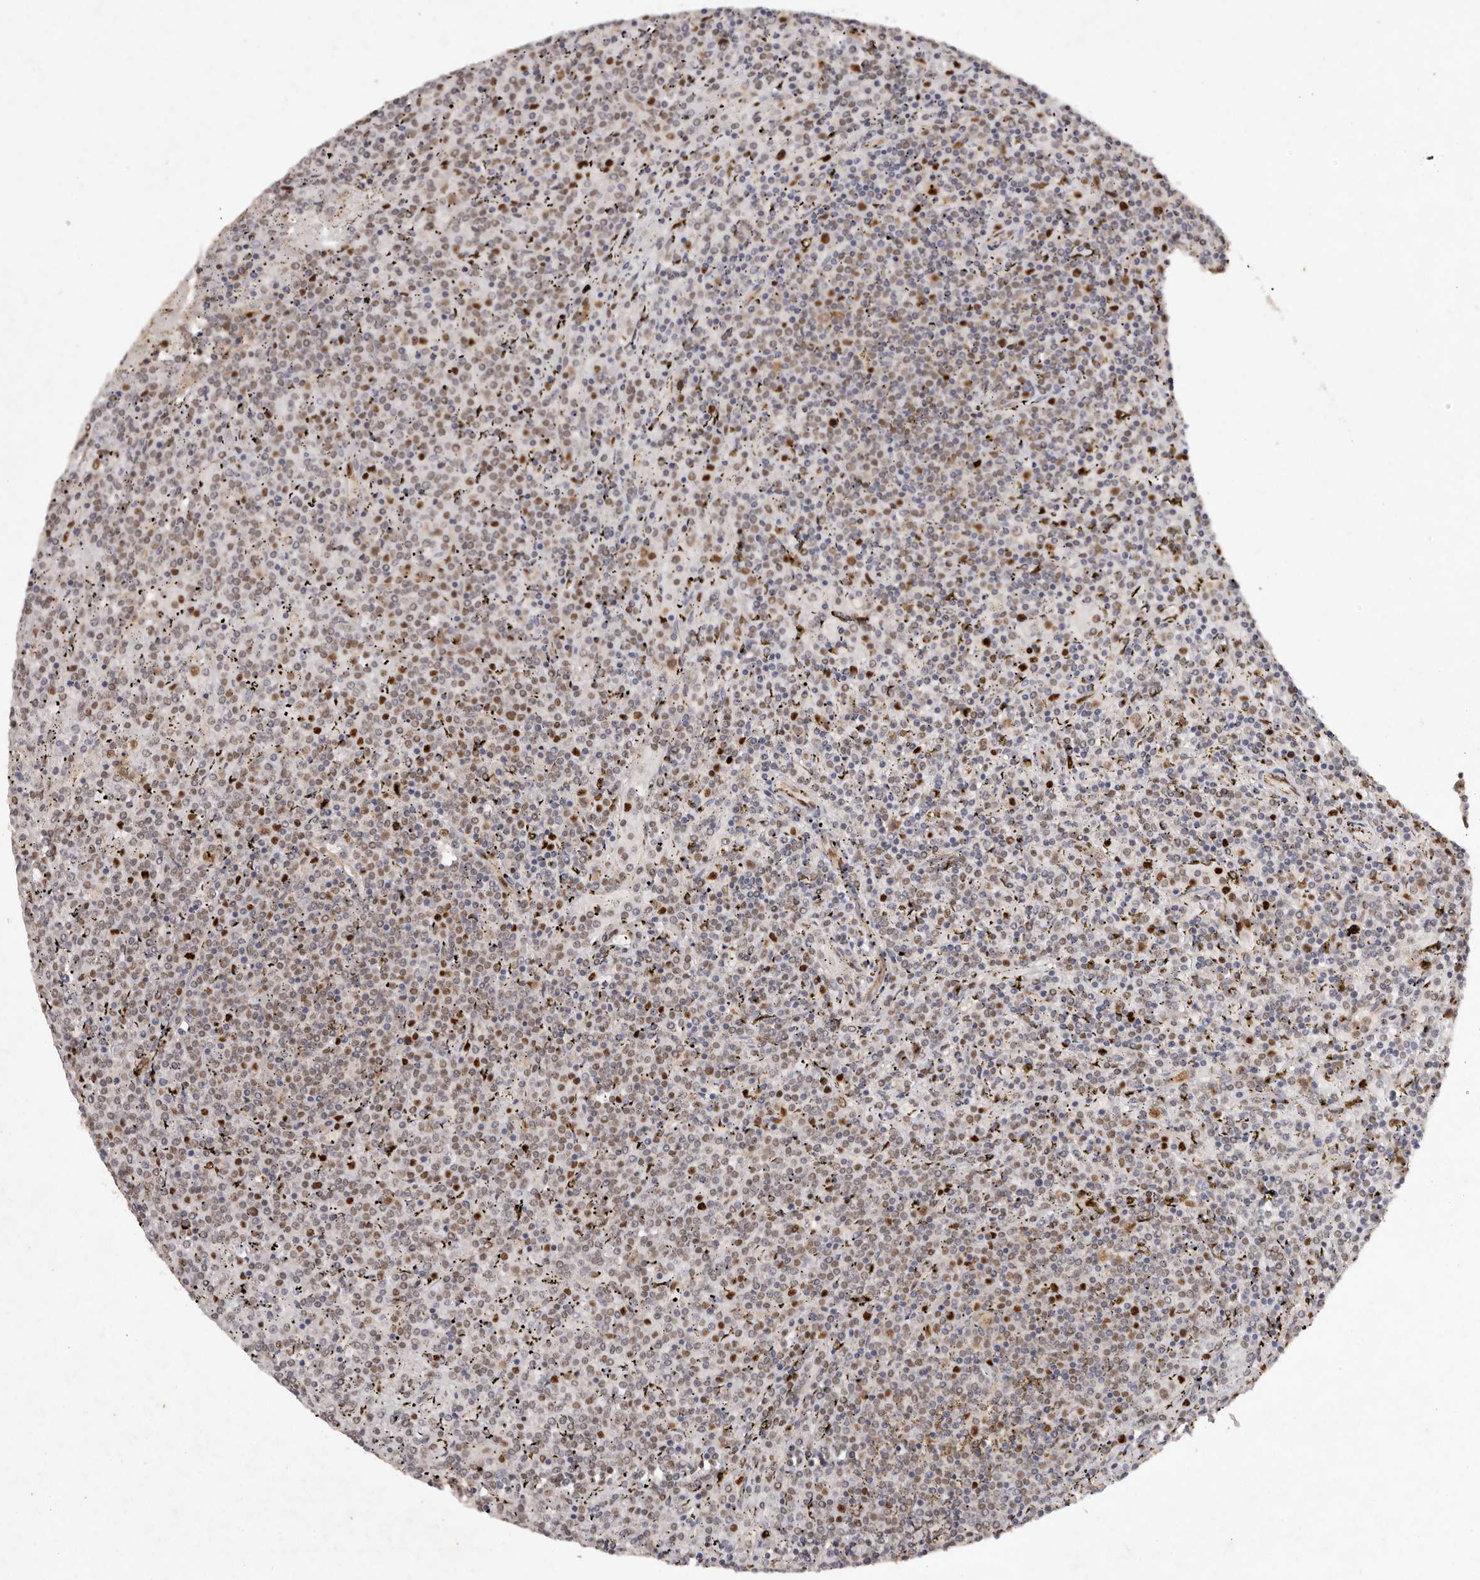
{"staining": {"intensity": "moderate", "quantity": "25%-75%", "location": "nuclear"}, "tissue": "lymphoma", "cell_type": "Tumor cells", "image_type": "cancer", "snomed": [{"axis": "morphology", "description": "Malignant lymphoma, non-Hodgkin's type, Low grade"}, {"axis": "topography", "description": "Spleen"}], "caption": "Immunohistochemistry (IHC) micrograph of neoplastic tissue: low-grade malignant lymphoma, non-Hodgkin's type stained using immunohistochemistry displays medium levels of moderate protein expression localized specifically in the nuclear of tumor cells, appearing as a nuclear brown color.", "gene": "KLF7", "patient": {"sex": "female", "age": 19}}